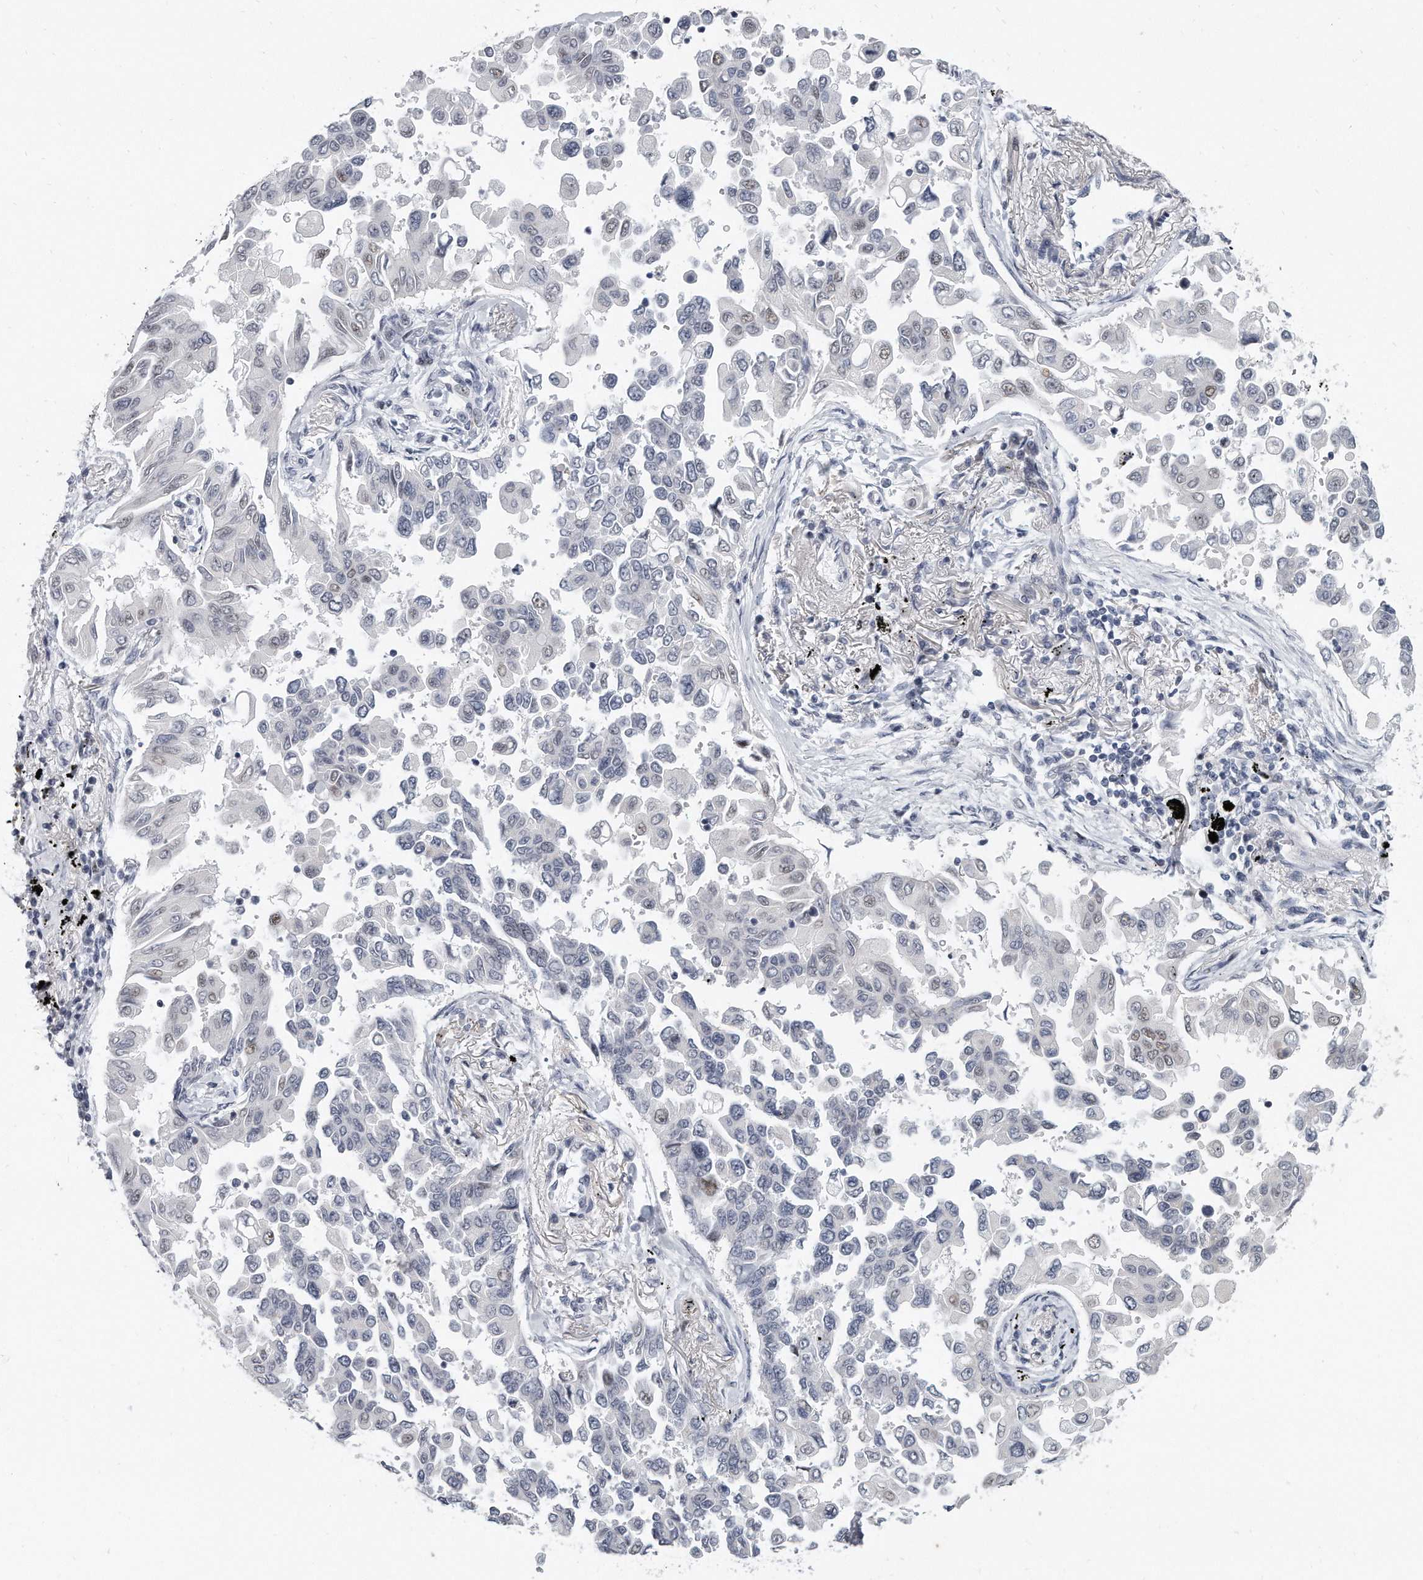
{"staining": {"intensity": "negative", "quantity": "none", "location": "none"}, "tissue": "lung cancer", "cell_type": "Tumor cells", "image_type": "cancer", "snomed": [{"axis": "morphology", "description": "Adenocarcinoma, NOS"}, {"axis": "topography", "description": "Lung"}], "caption": "Immunohistochemistry histopathology image of neoplastic tissue: human lung adenocarcinoma stained with DAB (3,3'-diaminobenzidine) shows no significant protein positivity in tumor cells. Nuclei are stained in blue.", "gene": "TFCP2L1", "patient": {"sex": "female", "age": 67}}